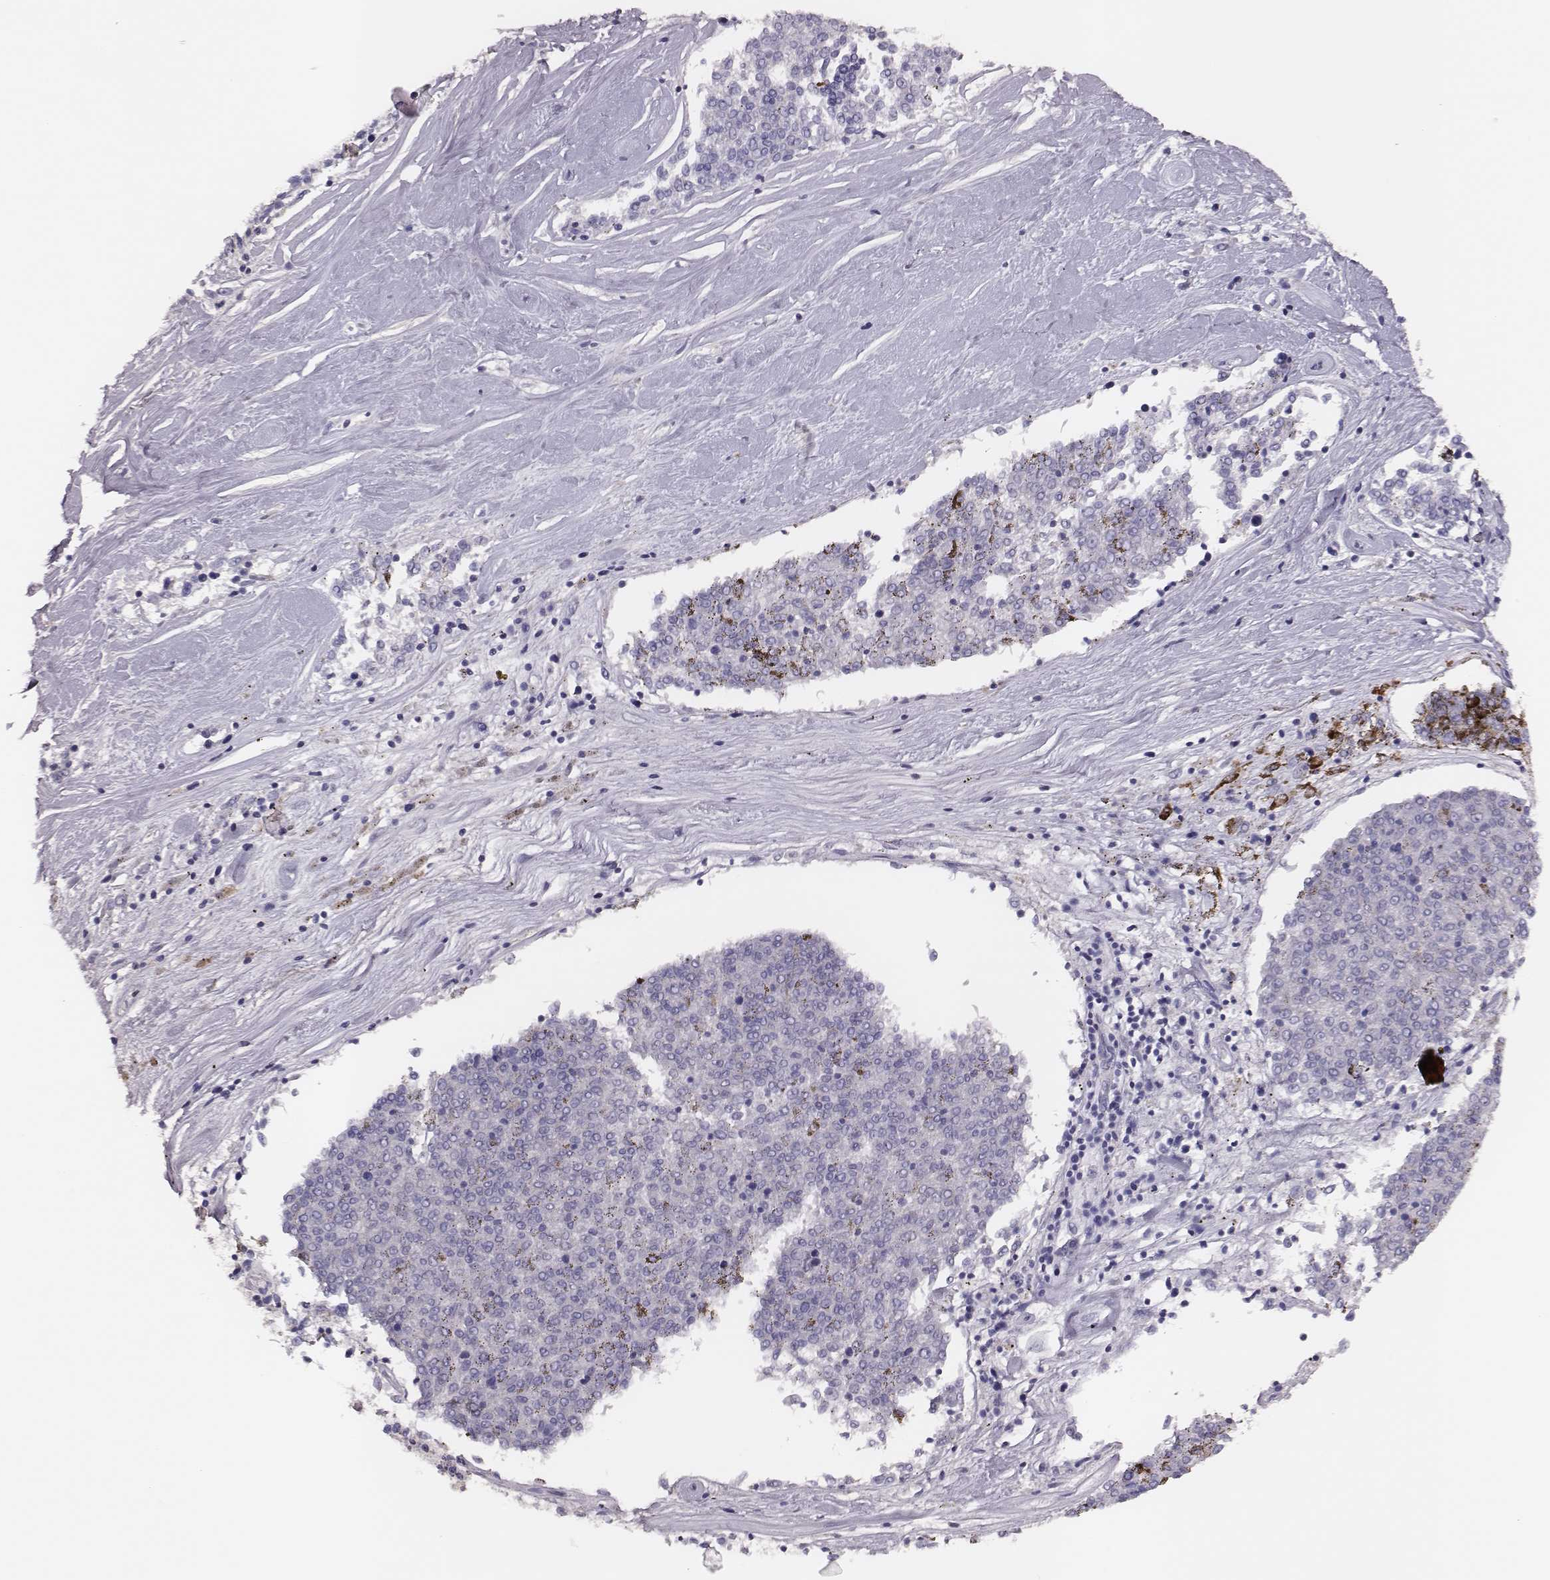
{"staining": {"intensity": "negative", "quantity": "none", "location": "none"}, "tissue": "melanoma", "cell_type": "Tumor cells", "image_type": "cancer", "snomed": [{"axis": "morphology", "description": "Malignant melanoma, NOS"}, {"axis": "topography", "description": "Skin"}], "caption": "Protein analysis of malignant melanoma shows no significant positivity in tumor cells.", "gene": "P2RY10", "patient": {"sex": "female", "age": 72}}